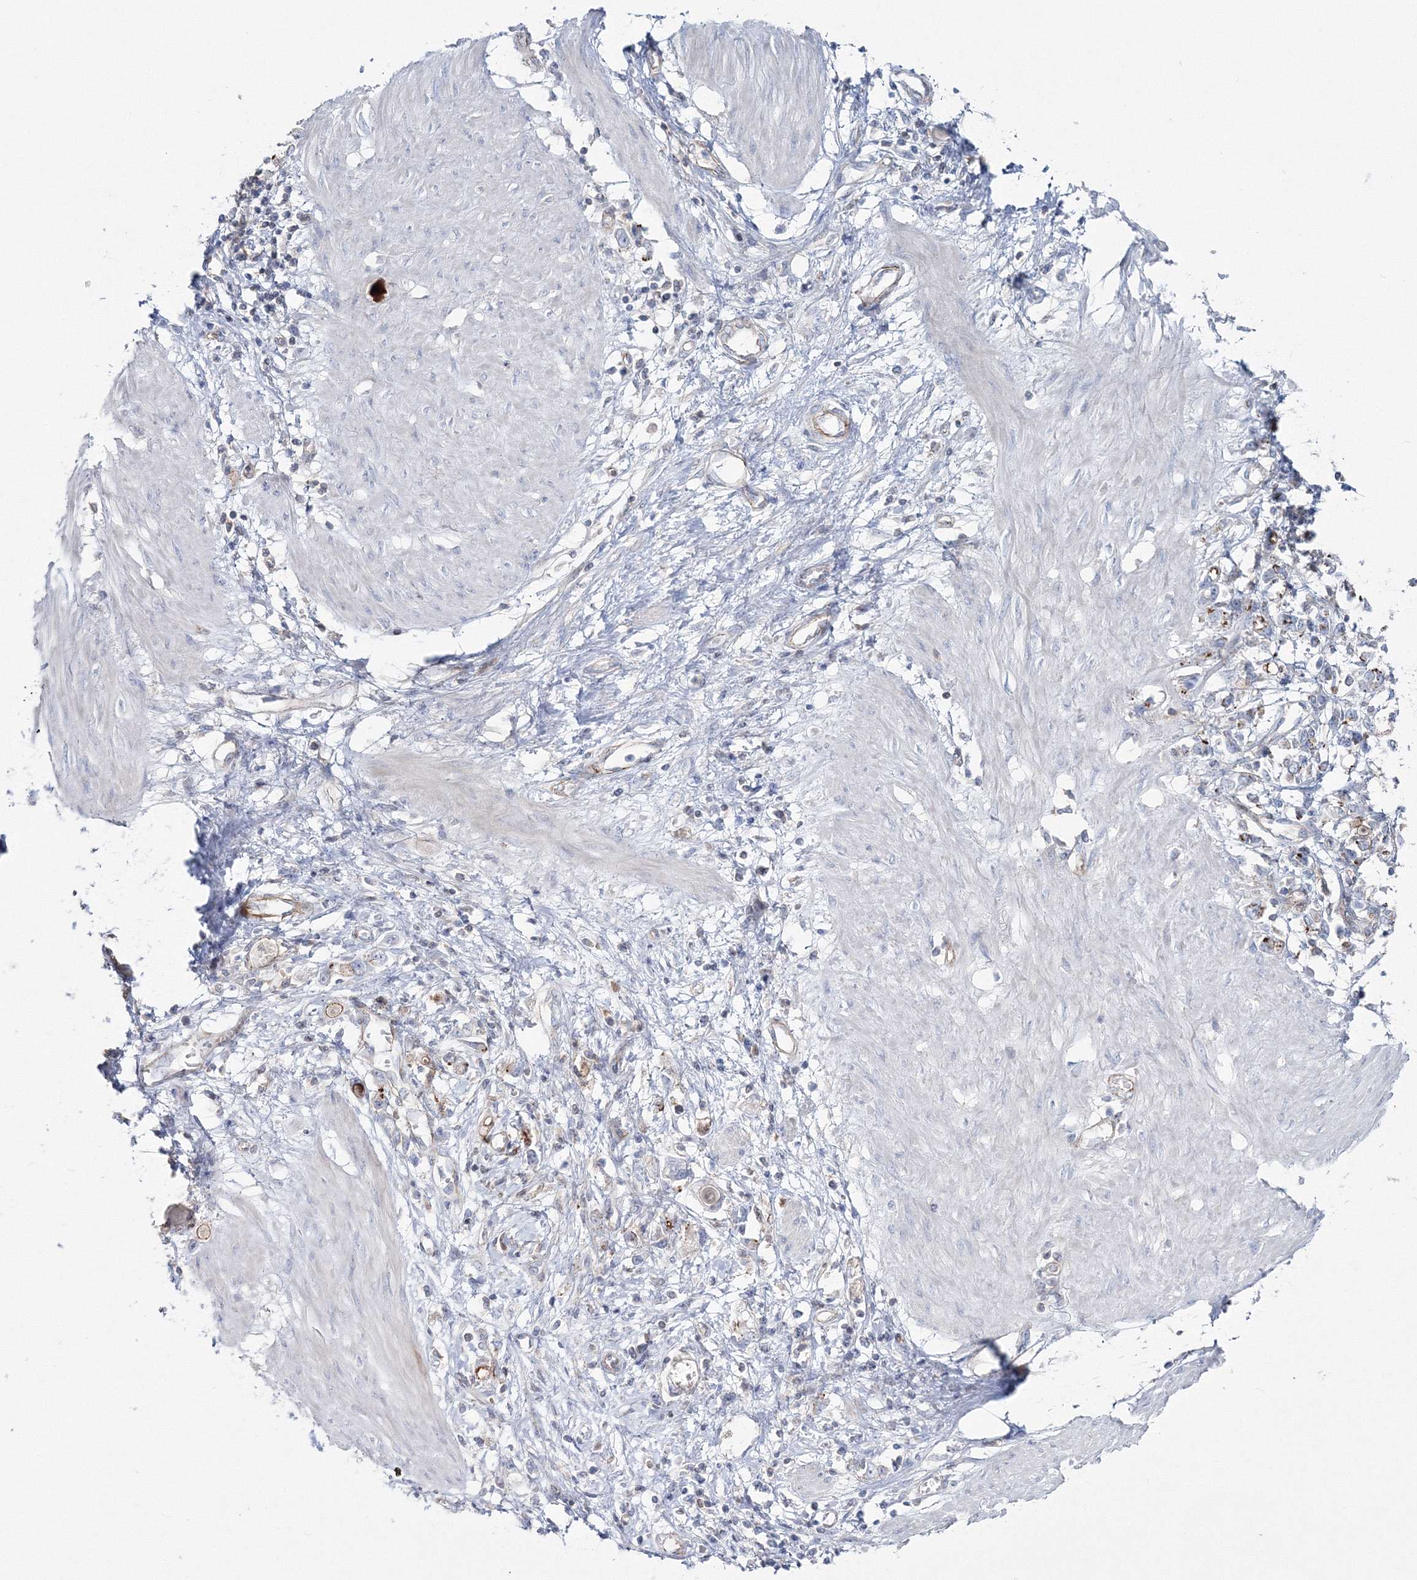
{"staining": {"intensity": "negative", "quantity": "none", "location": "none"}, "tissue": "stomach cancer", "cell_type": "Tumor cells", "image_type": "cancer", "snomed": [{"axis": "morphology", "description": "Adenocarcinoma, NOS"}, {"axis": "topography", "description": "Stomach"}], "caption": "Immunohistochemical staining of stomach adenocarcinoma reveals no significant staining in tumor cells.", "gene": "GGA2", "patient": {"sex": "female", "age": 76}}